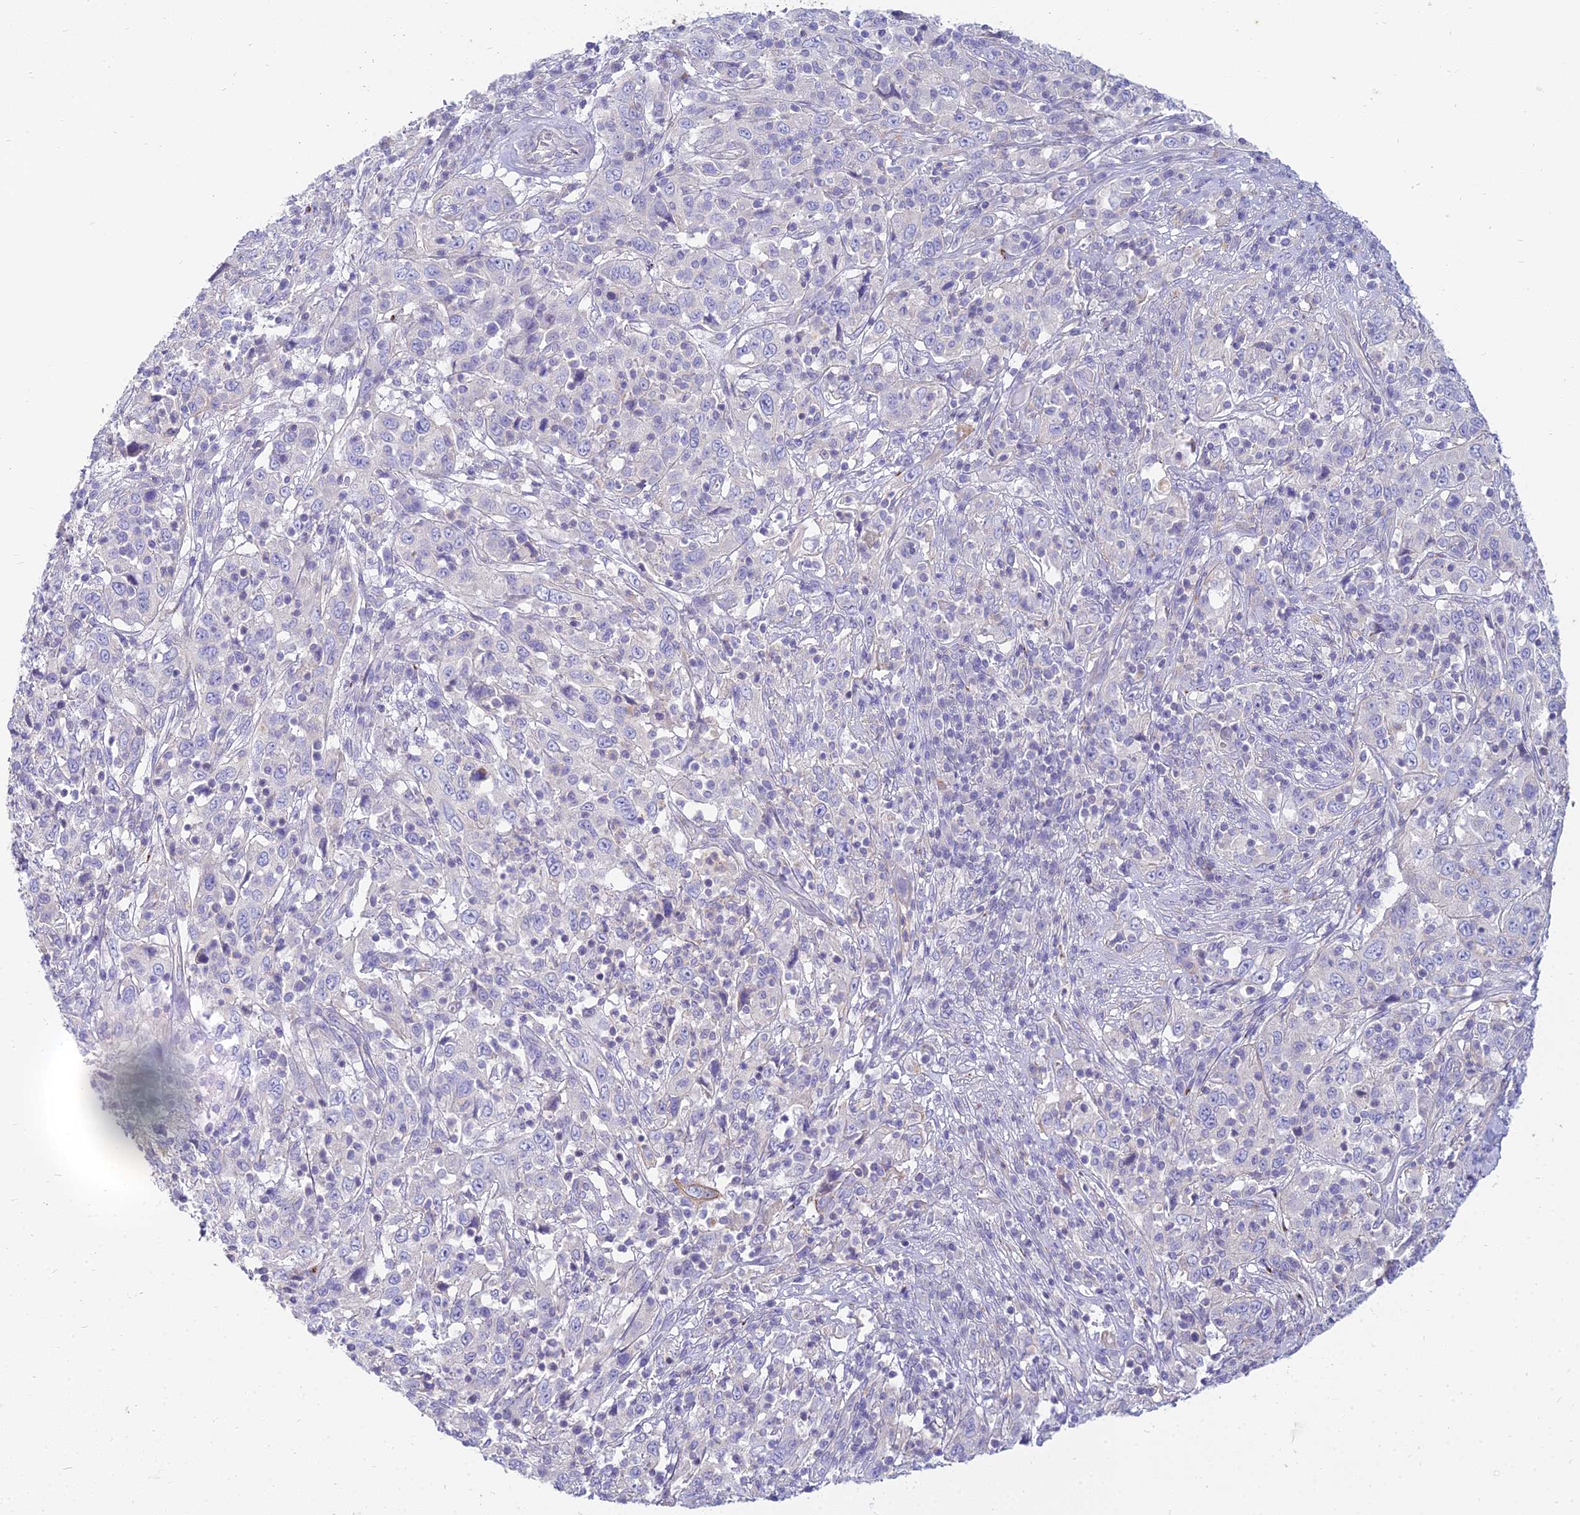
{"staining": {"intensity": "negative", "quantity": "none", "location": "none"}, "tissue": "cervical cancer", "cell_type": "Tumor cells", "image_type": "cancer", "snomed": [{"axis": "morphology", "description": "Squamous cell carcinoma, NOS"}, {"axis": "topography", "description": "Cervix"}], "caption": "Immunohistochemistry (IHC) photomicrograph of human cervical squamous cell carcinoma stained for a protein (brown), which shows no expression in tumor cells.", "gene": "SMIM24", "patient": {"sex": "female", "age": 46}}